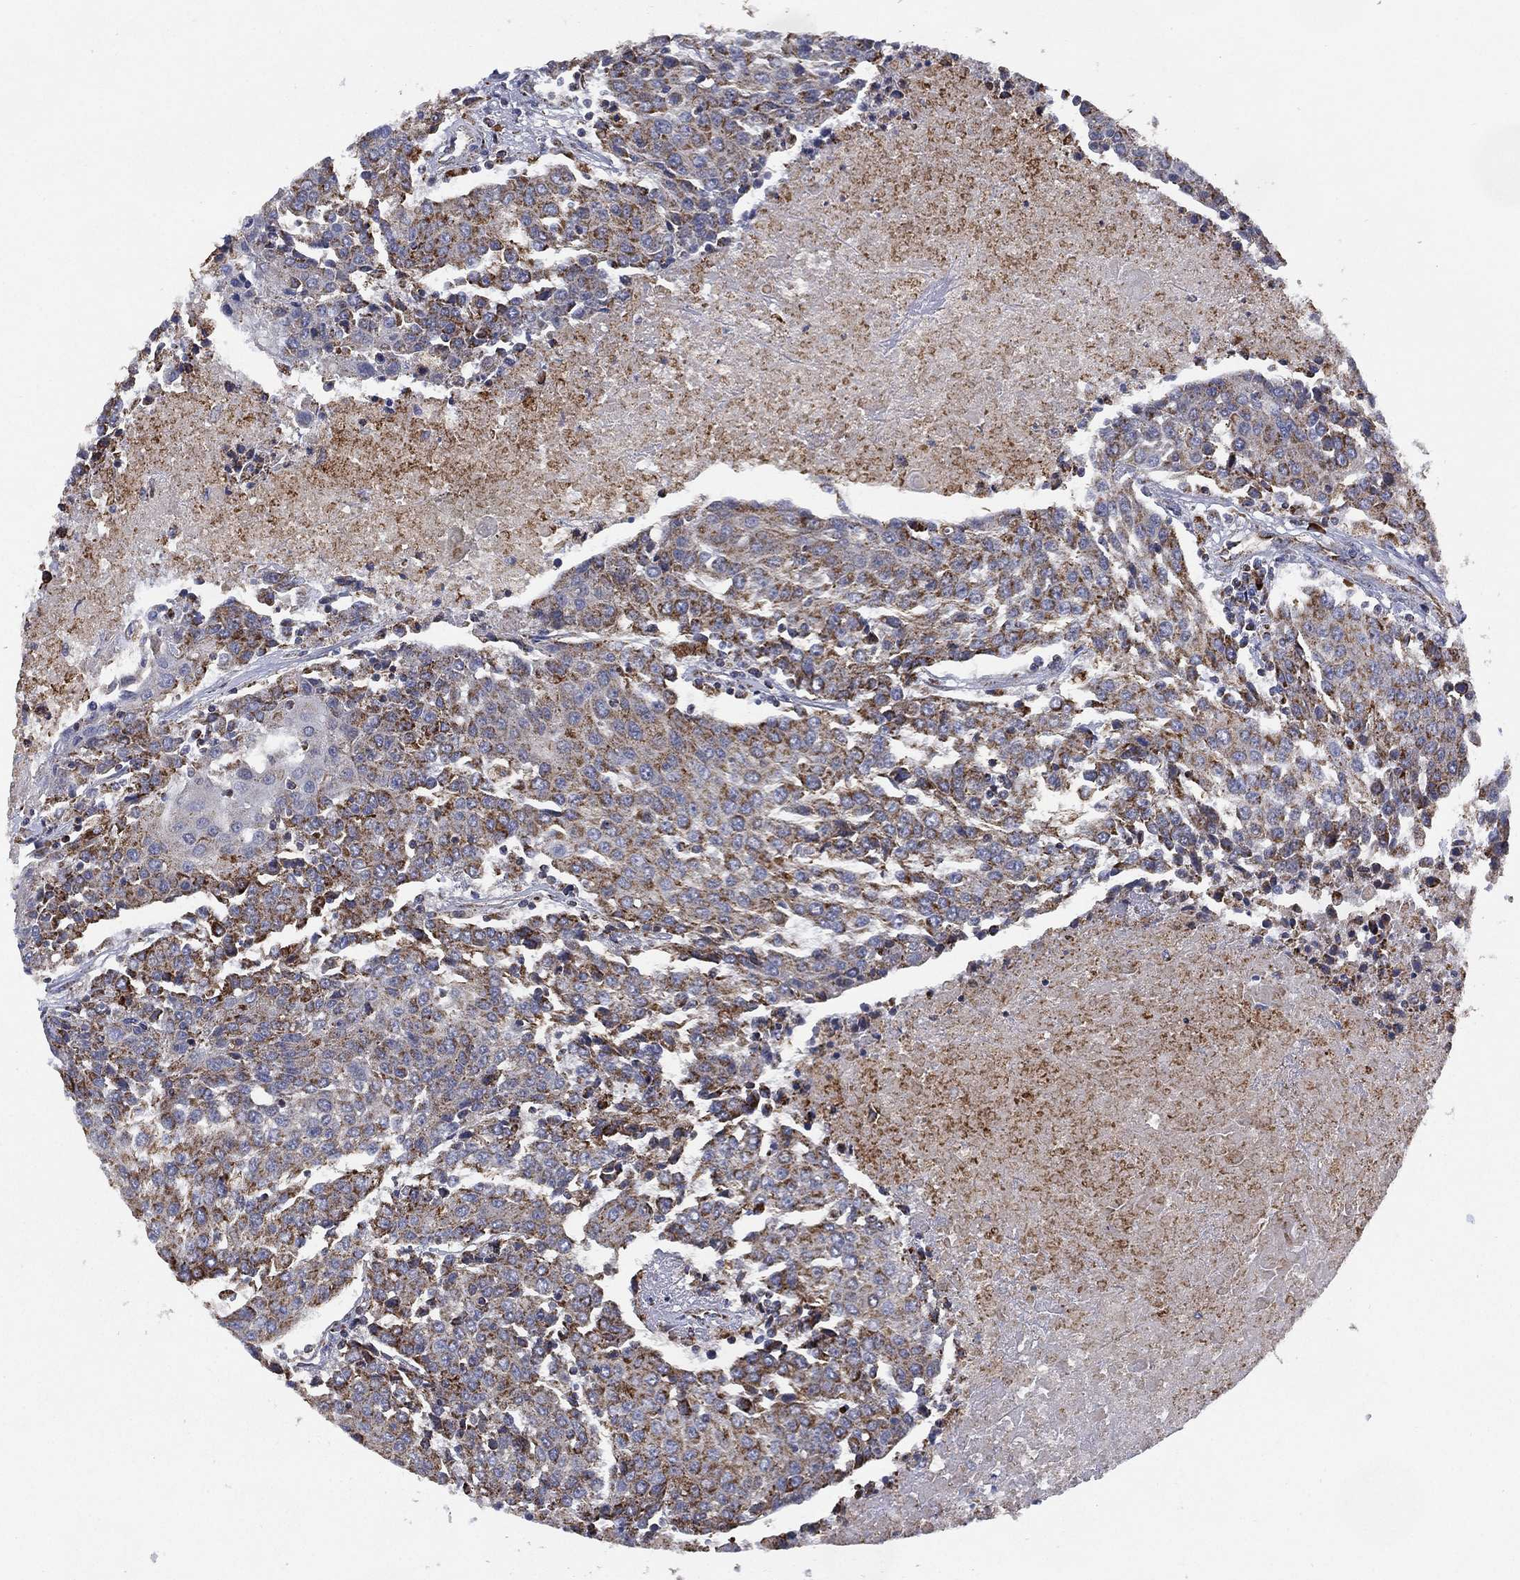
{"staining": {"intensity": "moderate", "quantity": ">75%", "location": "cytoplasmic/membranous"}, "tissue": "urothelial cancer", "cell_type": "Tumor cells", "image_type": "cancer", "snomed": [{"axis": "morphology", "description": "Urothelial carcinoma, High grade"}, {"axis": "topography", "description": "Urinary bladder"}], "caption": "About >75% of tumor cells in urothelial cancer reveal moderate cytoplasmic/membranous protein positivity as visualized by brown immunohistochemical staining.", "gene": "PPP2R5A", "patient": {"sex": "female", "age": 85}}